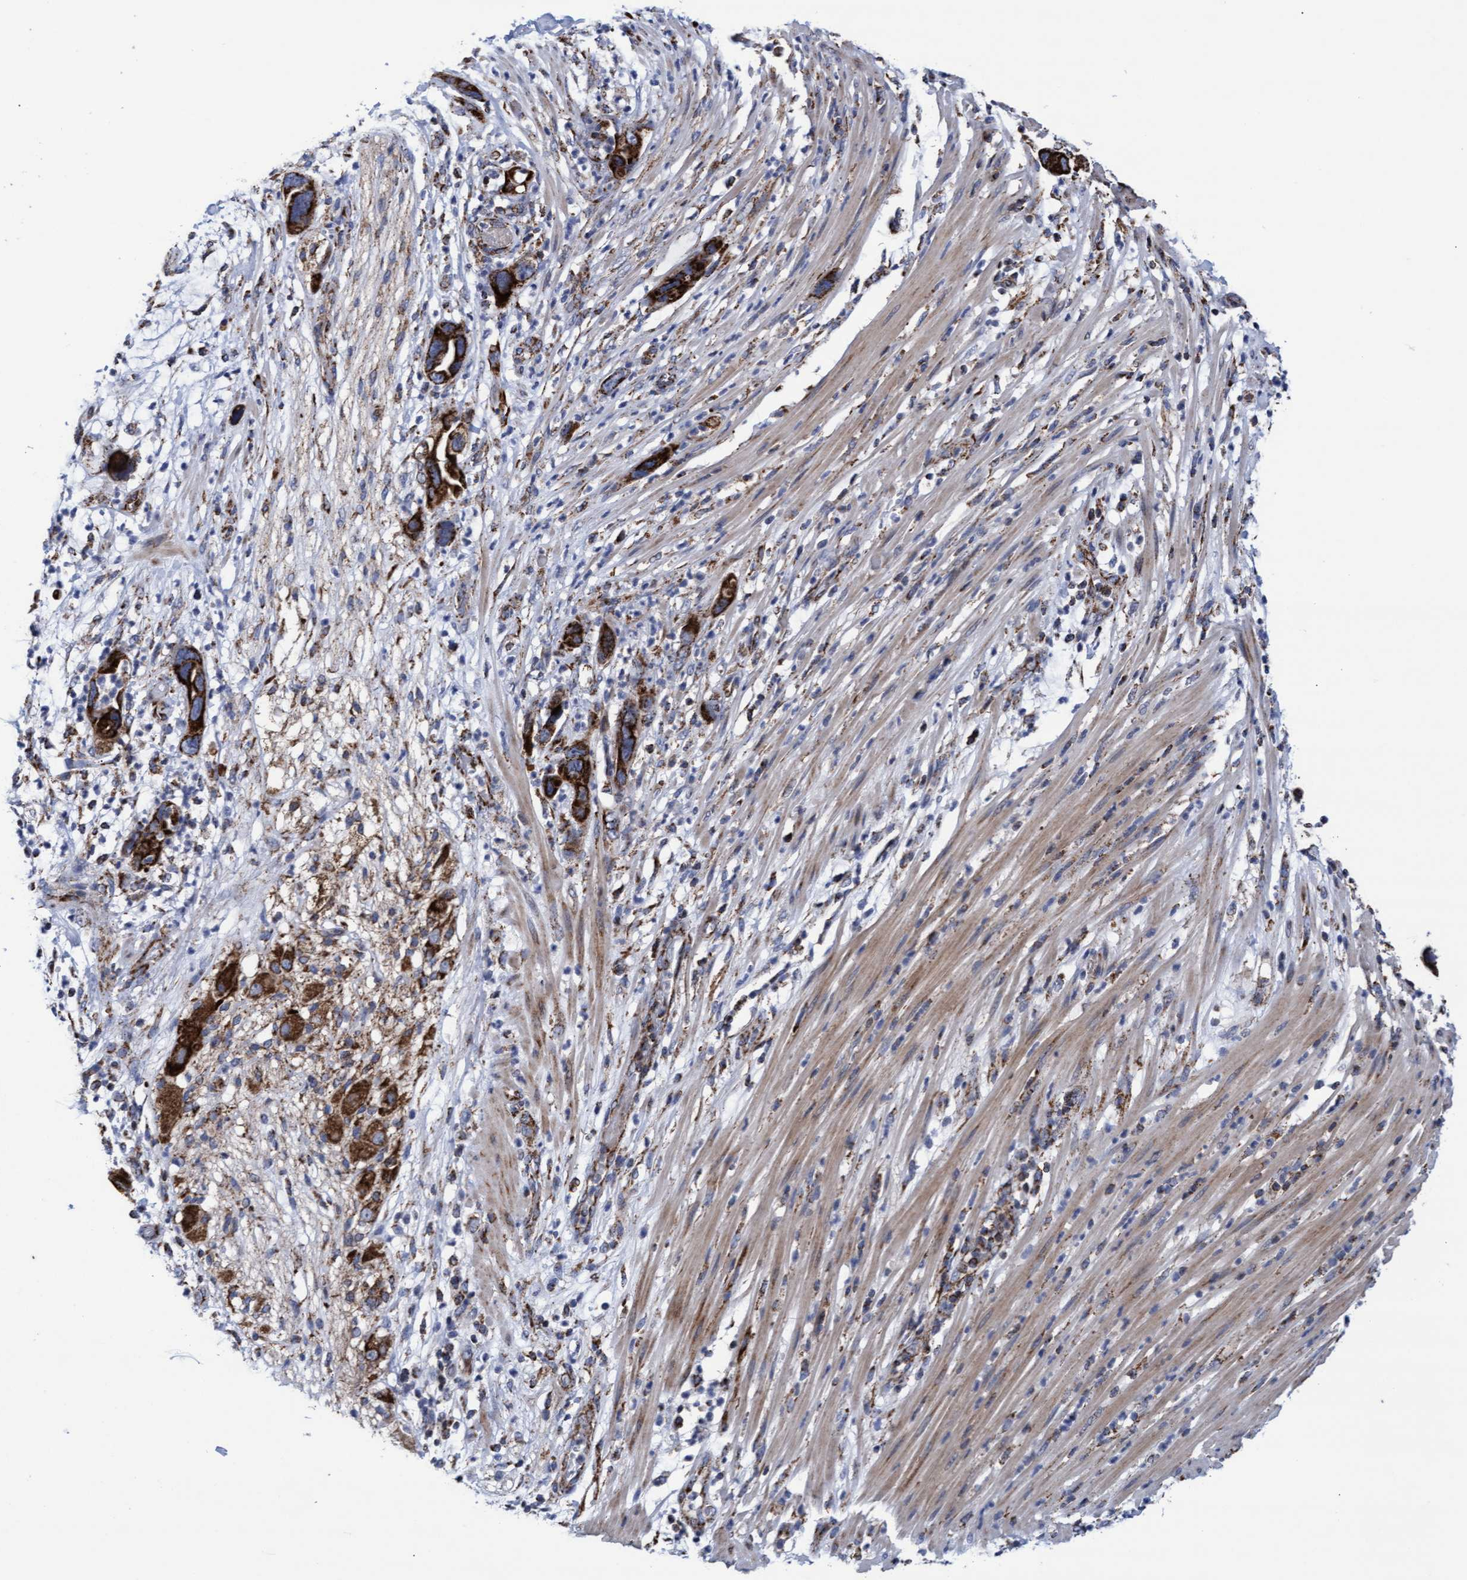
{"staining": {"intensity": "strong", "quantity": ">75%", "location": "cytoplasmic/membranous"}, "tissue": "pancreatic cancer", "cell_type": "Tumor cells", "image_type": "cancer", "snomed": [{"axis": "morphology", "description": "Adenocarcinoma, NOS"}, {"axis": "topography", "description": "Pancreas"}], "caption": "Protein analysis of pancreatic cancer tissue shows strong cytoplasmic/membranous positivity in about >75% of tumor cells.", "gene": "MRPL38", "patient": {"sex": "female", "age": 71}}